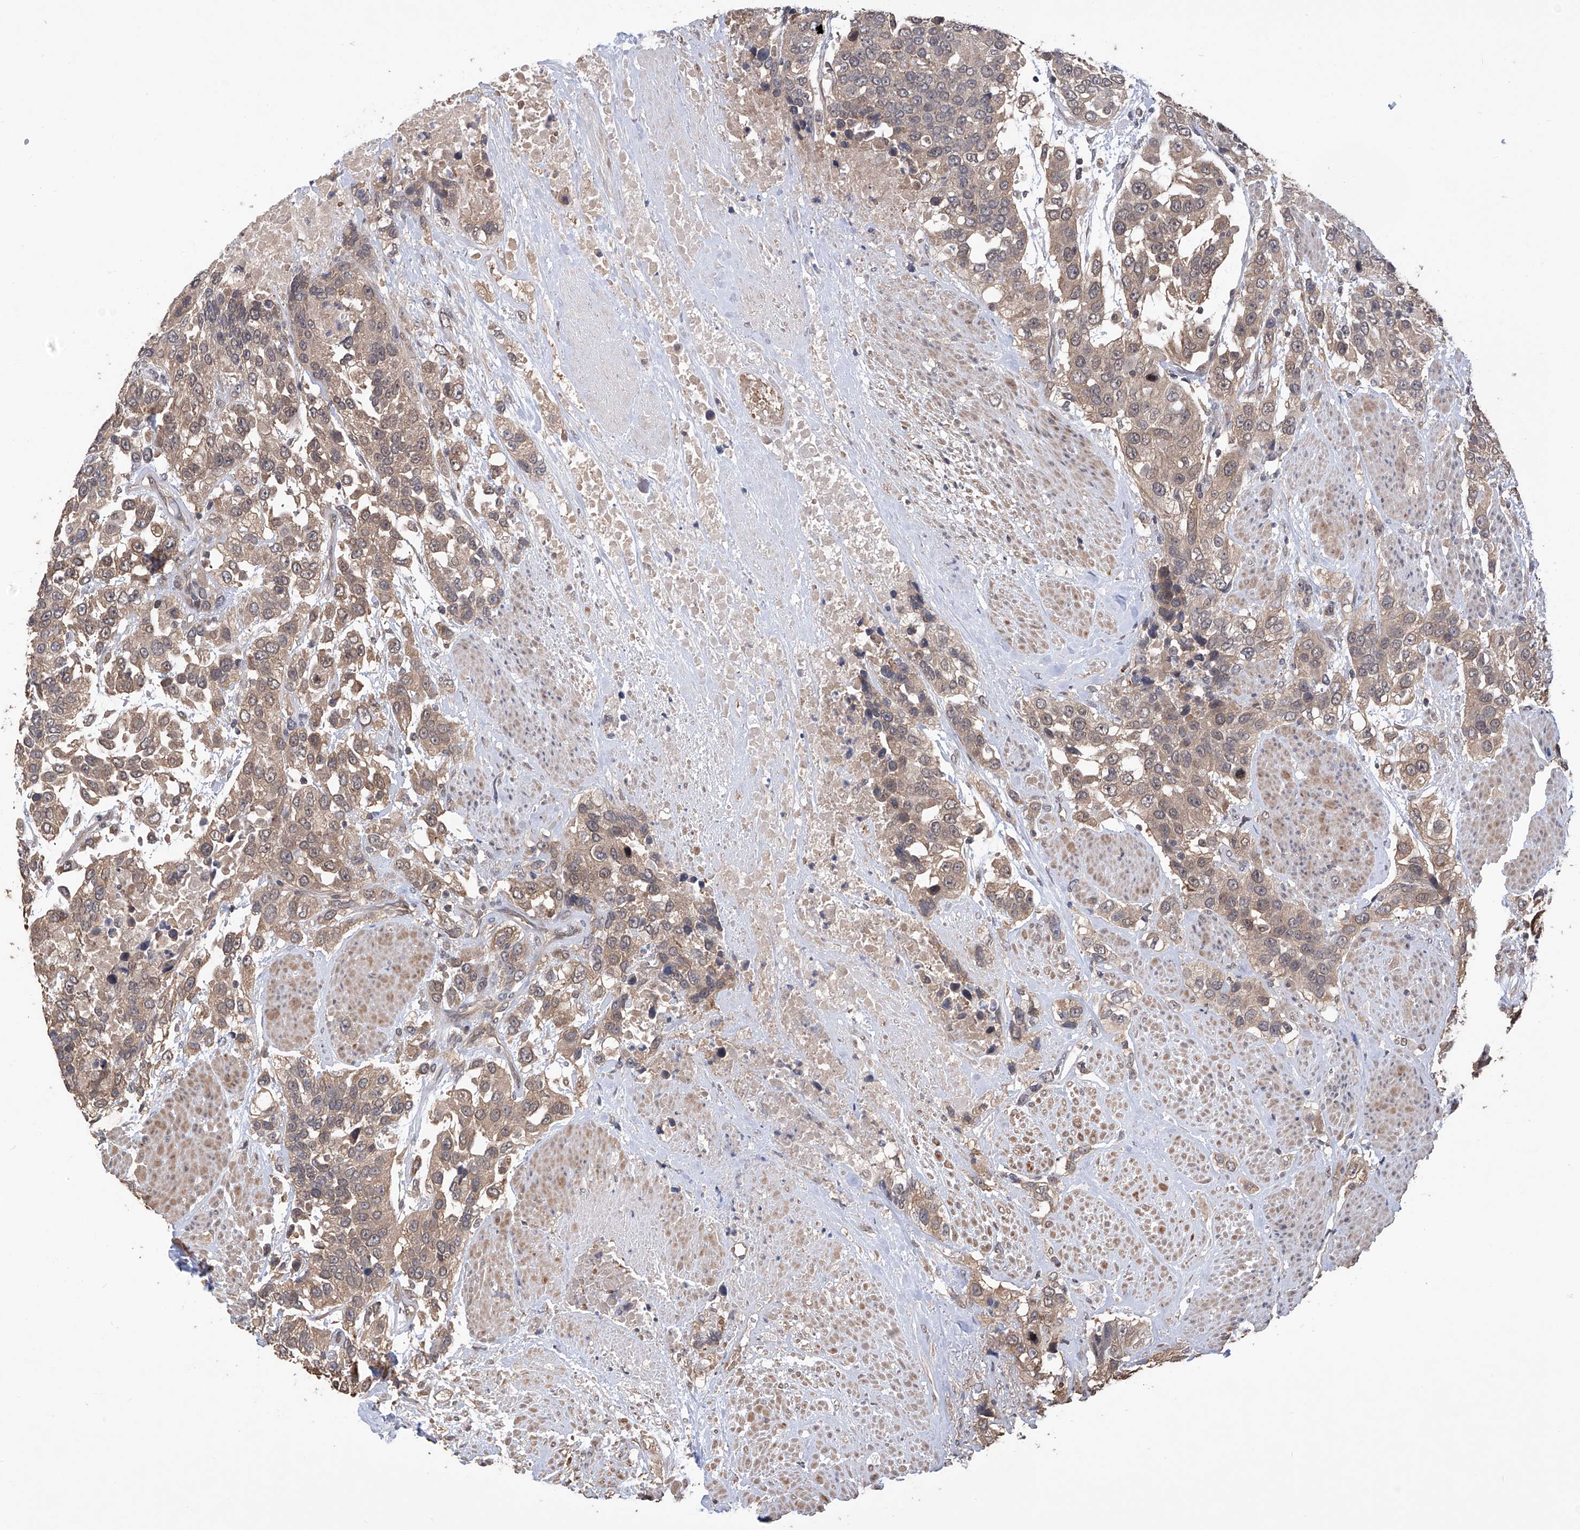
{"staining": {"intensity": "weak", "quantity": ">75%", "location": "cytoplasmic/membranous"}, "tissue": "urothelial cancer", "cell_type": "Tumor cells", "image_type": "cancer", "snomed": [{"axis": "morphology", "description": "Urothelial carcinoma, High grade"}, {"axis": "topography", "description": "Urinary bladder"}], "caption": "Protein positivity by immunohistochemistry demonstrates weak cytoplasmic/membranous expression in approximately >75% of tumor cells in urothelial carcinoma (high-grade).", "gene": "LYSMD4", "patient": {"sex": "female", "age": 80}}